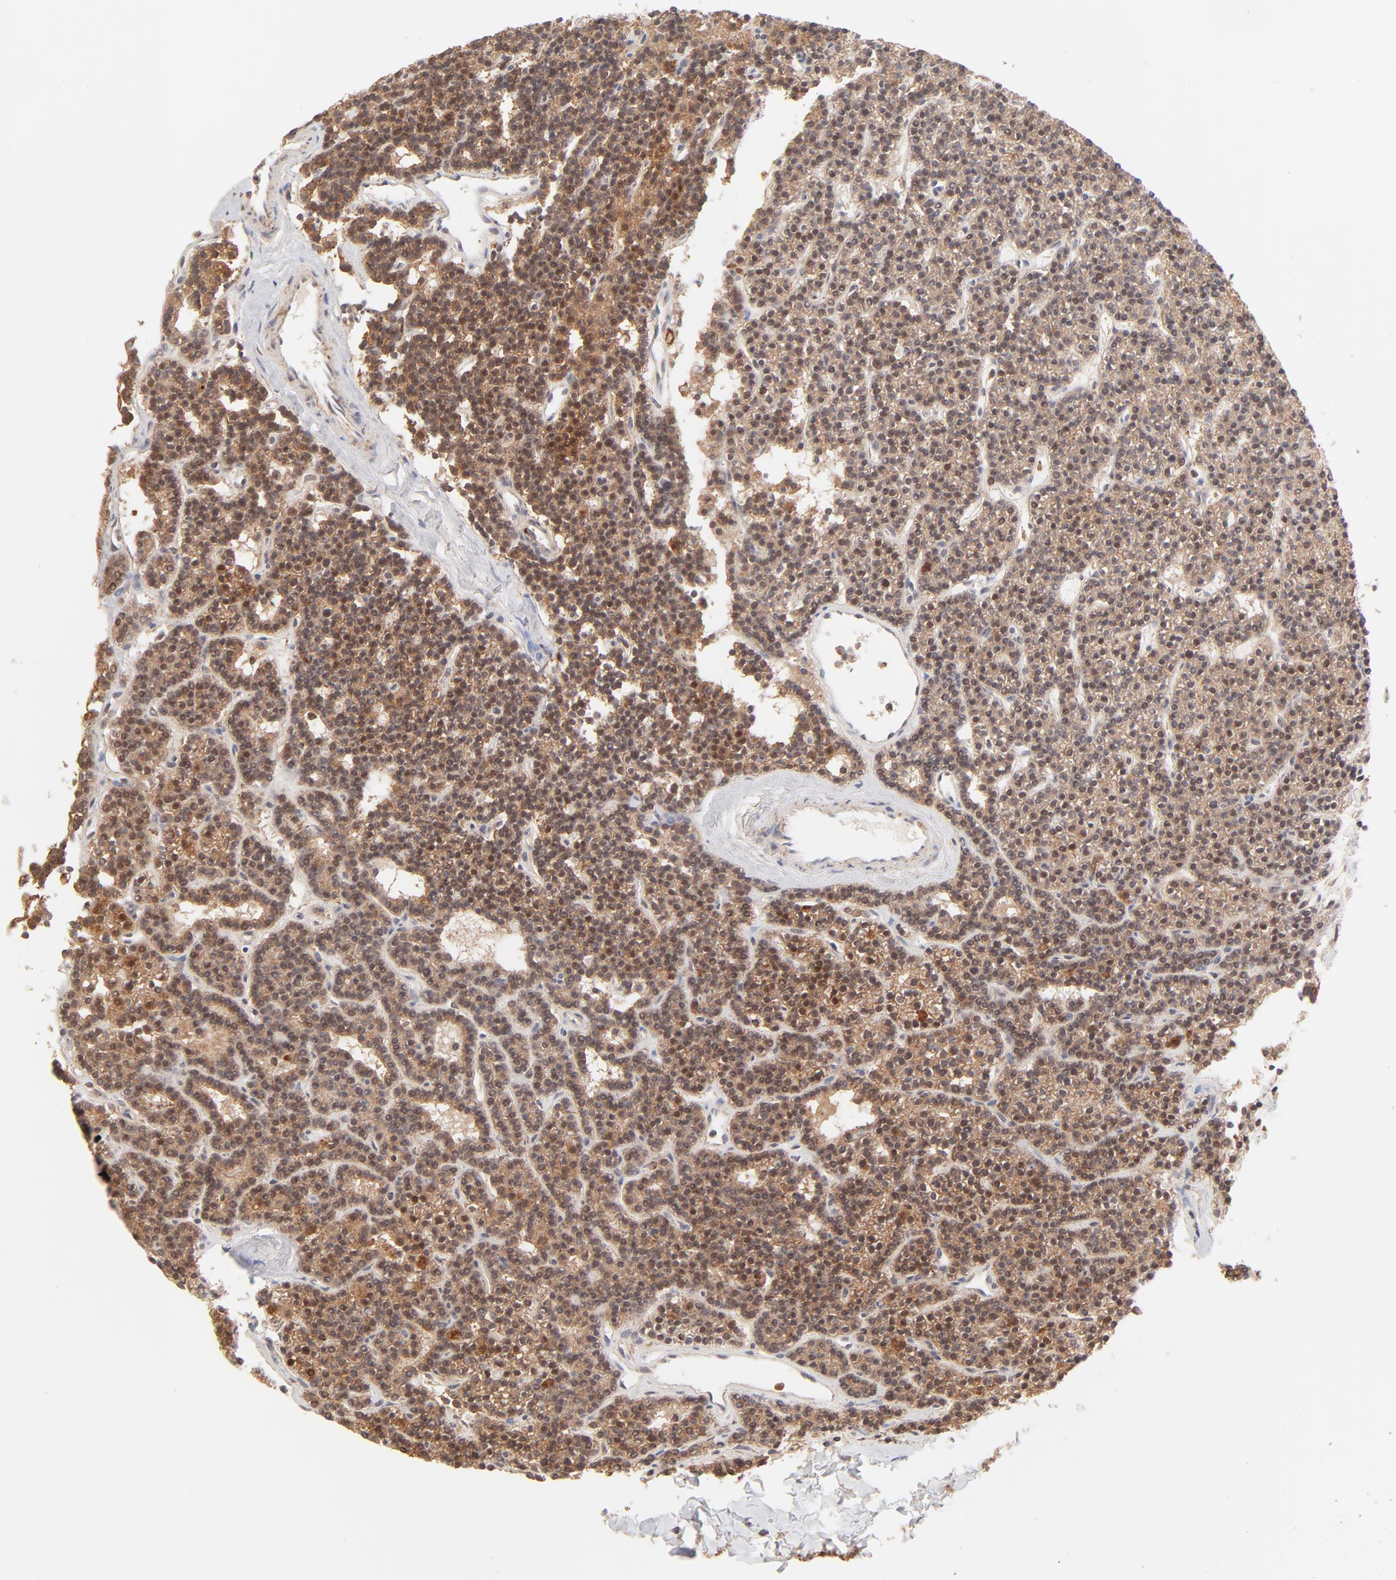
{"staining": {"intensity": "moderate", "quantity": ">75%", "location": "cytoplasmic/membranous"}, "tissue": "parathyroid gland", "cell_type": "Glandular cells", "image_type": "normal", "snomed": [{"axis": "morphology", "description": "Normal tissue, NOS"}, {"axis": "topography", "description": "Parathyroid gland"}], "caption": "Approximately >75% of glandular cells in normal parathyroid gland show moderate cytoplasmic/membranous protein staining as visualized by brown immunohistochemical staining.", "gene": "CSPG4", "patient": {"sex": "female", "age": 45}}